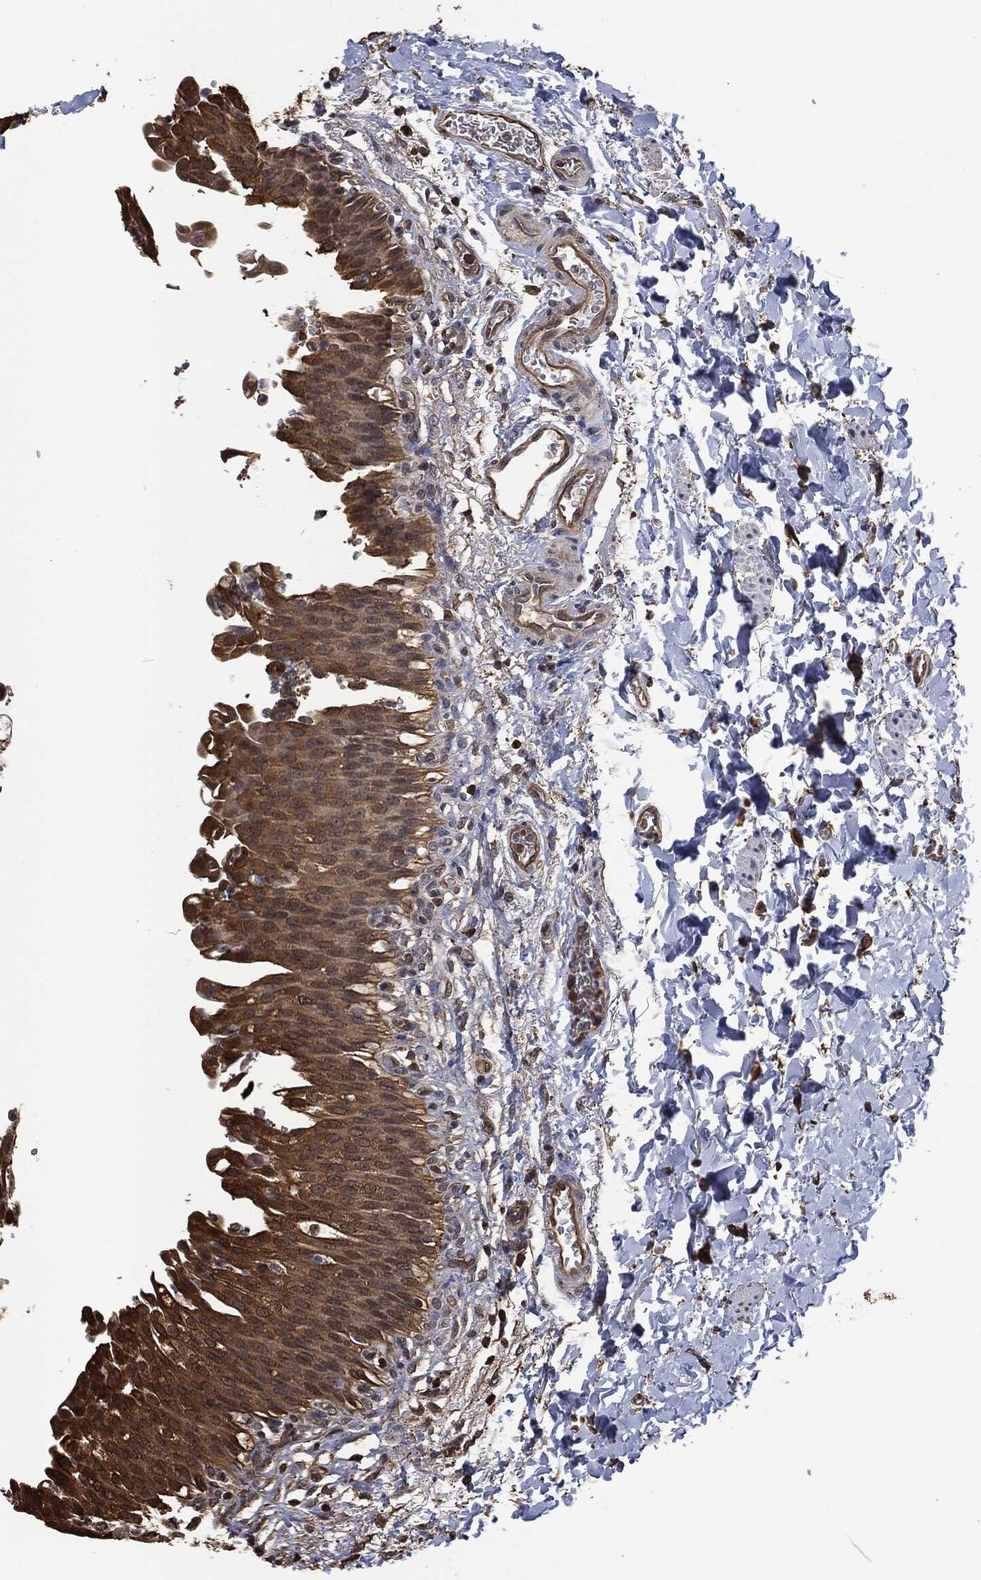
{"staining": {"intensity": "moderate", "quantity": ">75%", "location": "cytoplasmic/membranous"}, "tissue": "urinary bladder", "cell_type": "Urothelial cells", "image_type": "normal", "snomed": [{"axis": "morphology", "description": "Normal tissue, NOS"}, {"axis": "topography", "description": "Urinary bladder"}], "caption": "High-magnification brightfield microscopy of unremarkable urinary bladder stained with DAB (3,3'-diaminobenzidine) (brown) and counterstained with hematoxylin (blue). urothelial cells exhibit moderate cytoplasmic/membranous positivity is seen in approximately>75% of cells.", "gene": "PRDX4", "patient": {"sex": "female", "age": 60}}